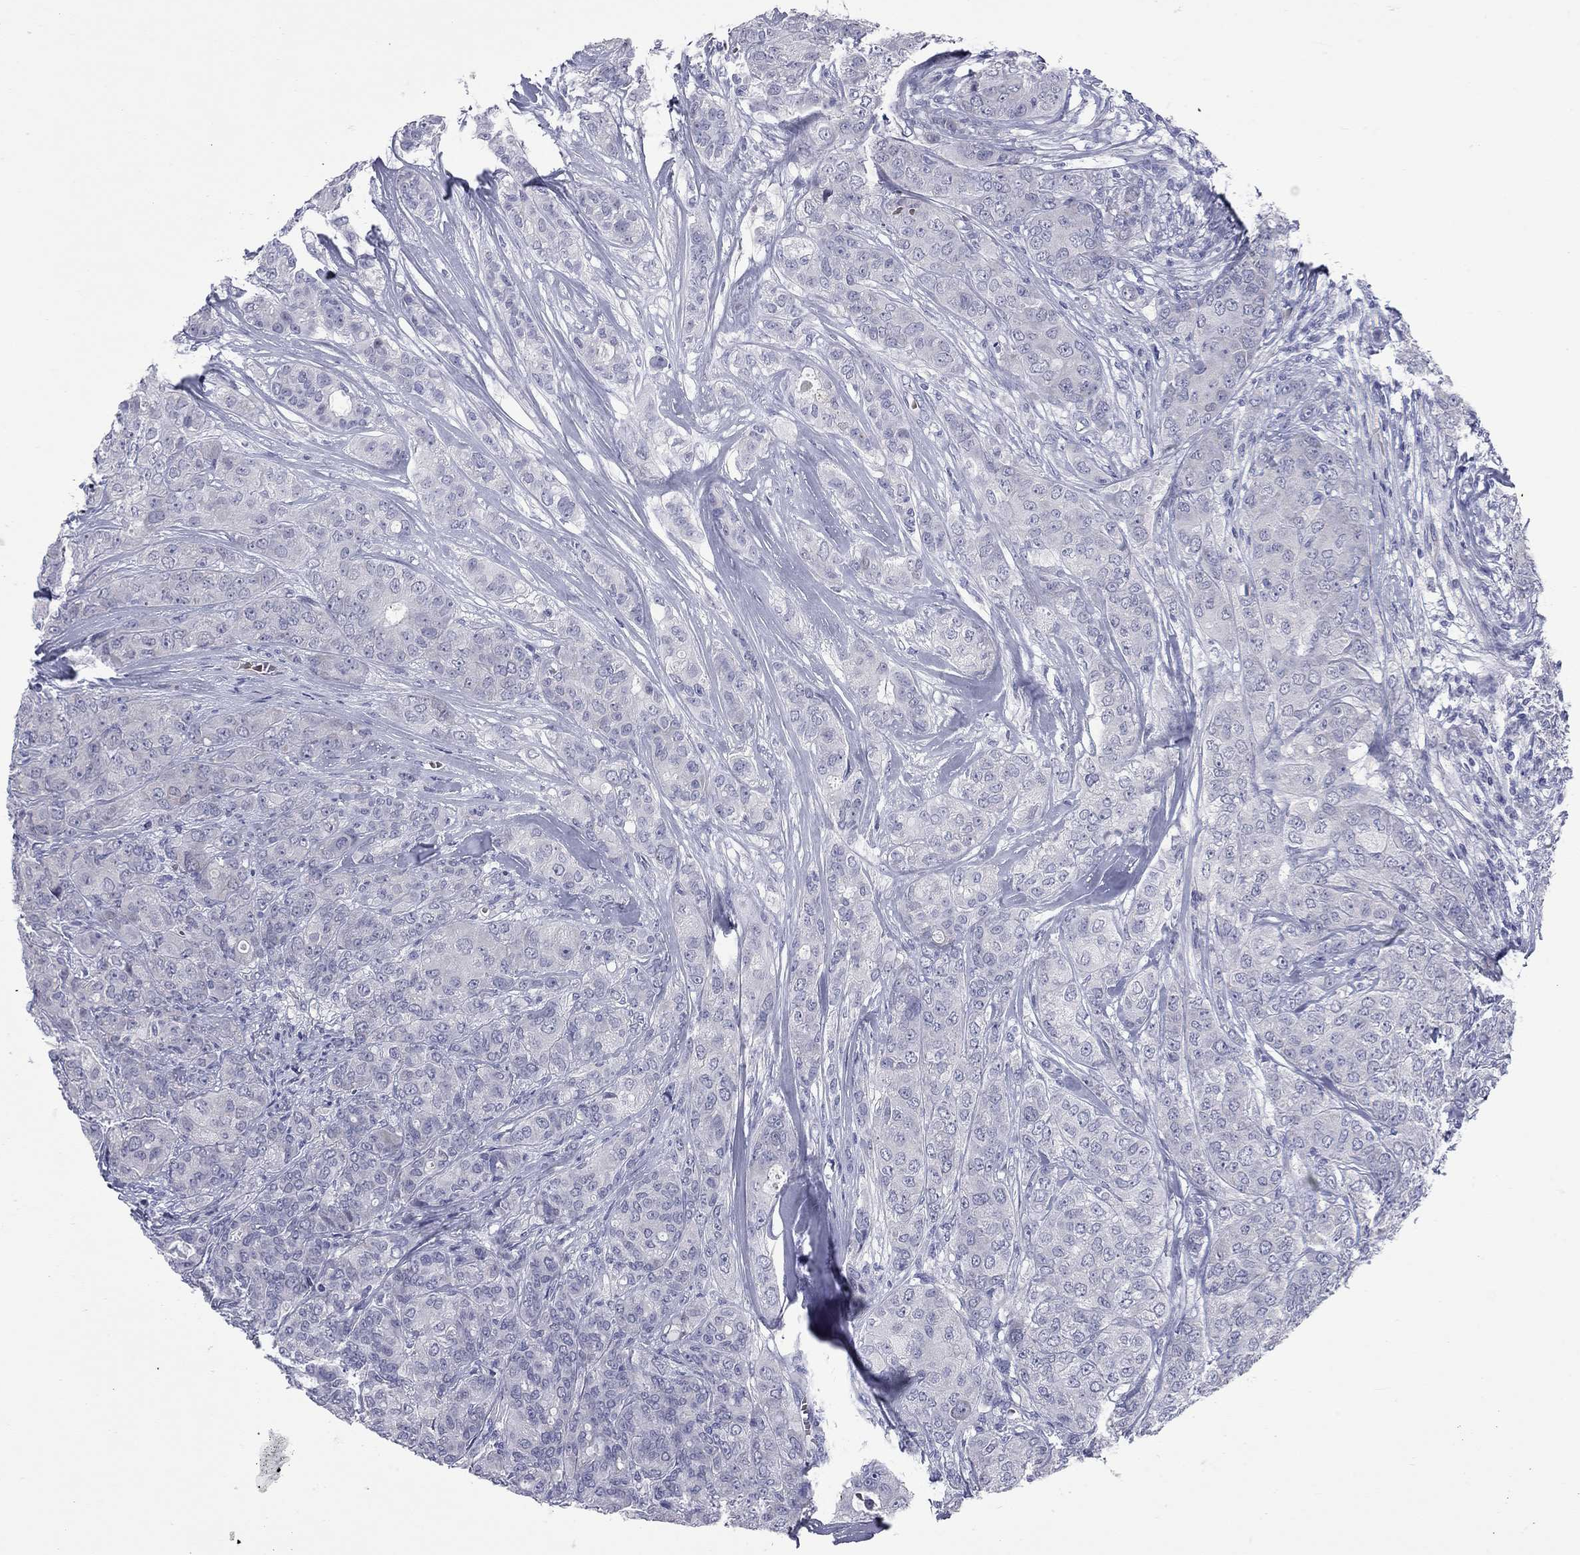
{"staining": {"intensity": "negative", "quantity": "none", "location": "none"}, "tissue": "breast cancer", "cell_type": "Tumor cells", "image_type": "cancer", "snomed": [{"axis": "morphology", "description": "Duct carcinoma"}, {"axis": "topography", "description": "Breast"}], "caption": "A micrograph of breast cancer (invasive ductal carcinoma) stained for a protein reveals no brown staining in tumor cells. The staining is performed using DAB brown chromogen with nuclei counter-stained in using hematoxylin.", "gene": "UNC119B", "patient": {"sex": "female", "age": 43}}